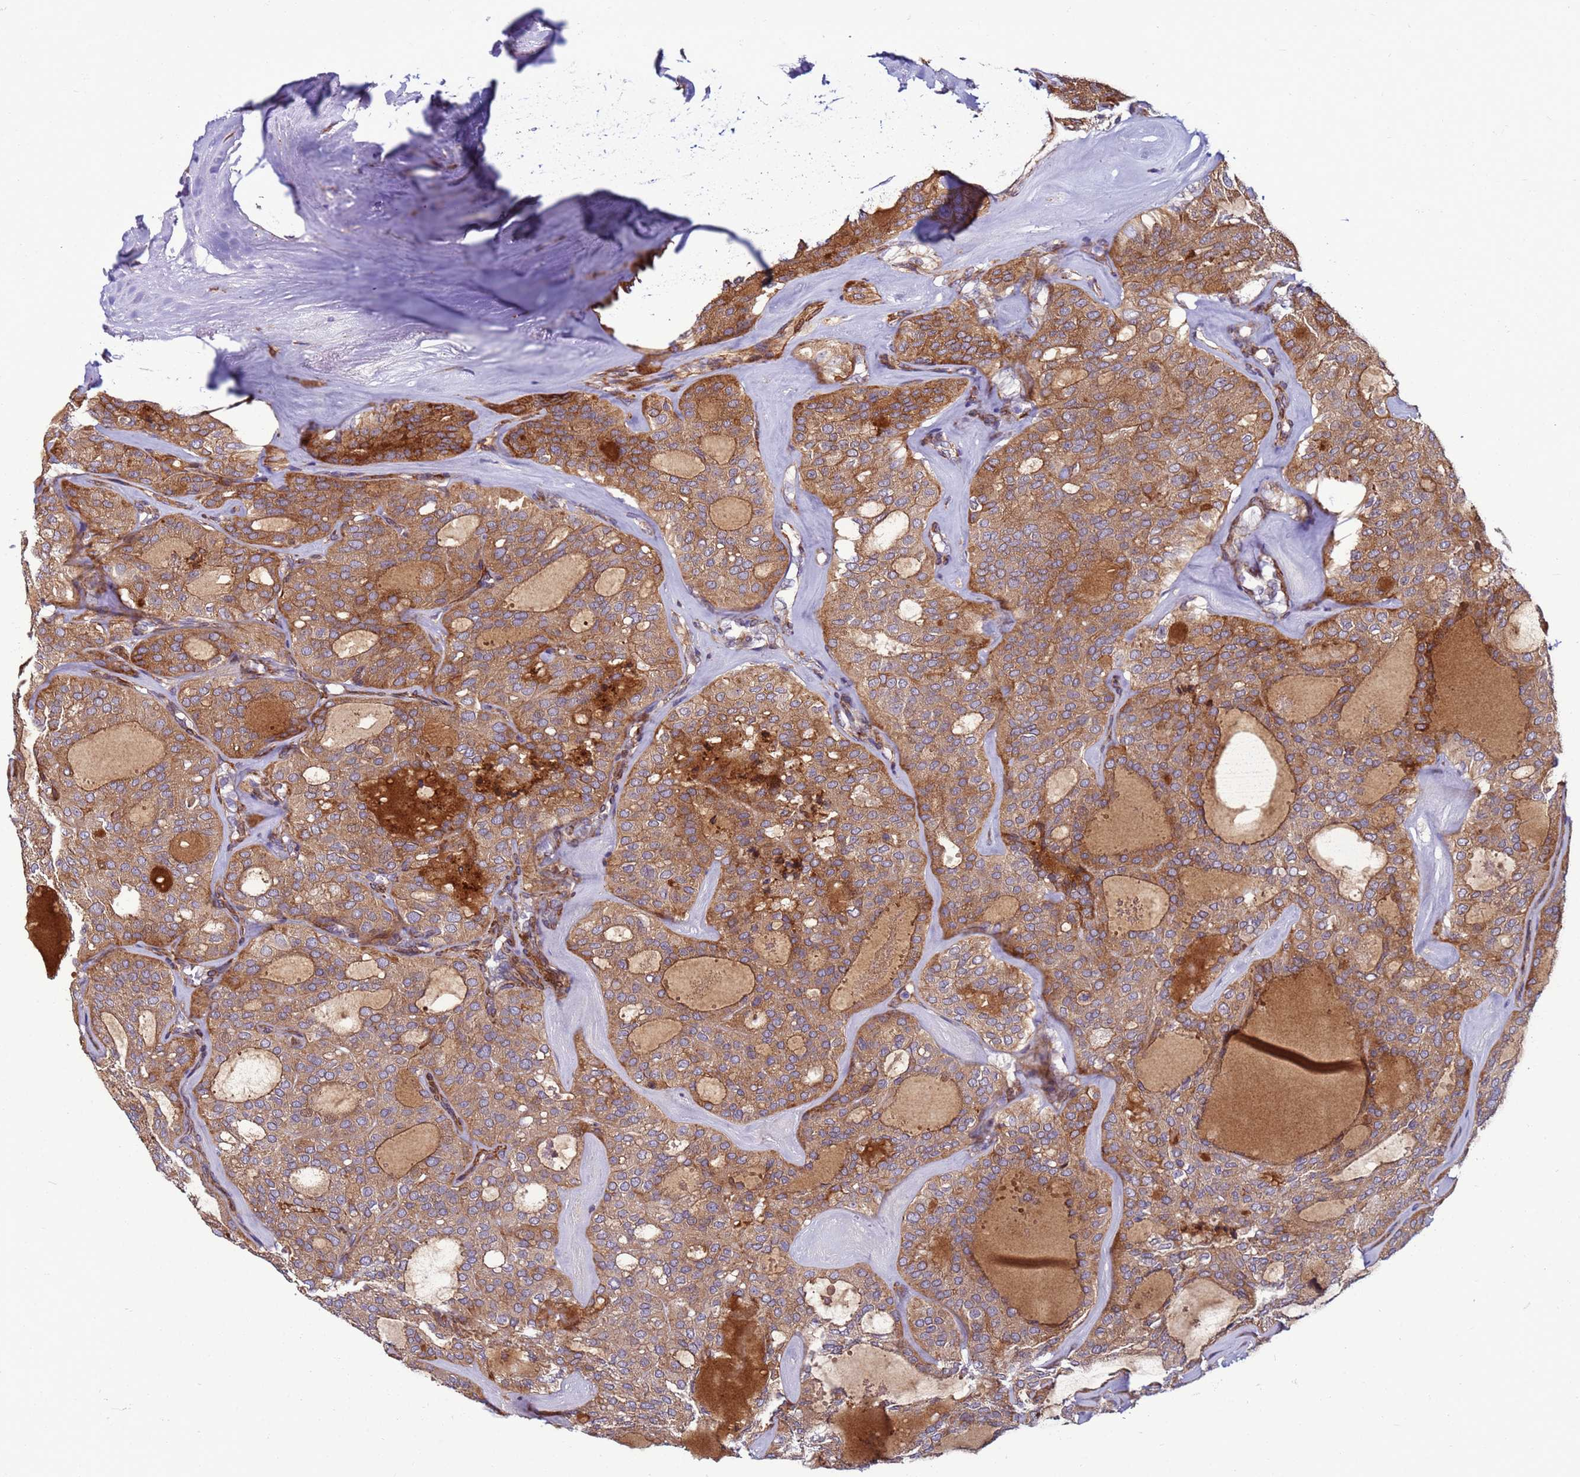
{"staining": {"intensity": "moderate", "quantity": ">75%", "location": "cytoplasmic/membranous"}, "tissue": "thyroid cancer", "cell_type": "Tumor cells", "image_type": "cancer", "snomed": [{"axis": "morphology", "description": "Follicular adenoma carcinoma, NOS"}, {"axis": "topography", "description": "Thyroid gland"}], "caption": "Moderate cytoplasmic/membranous positivity is appreciated in about >75% of tumor cells in thyroid follicular adenoma carcinoma.", "gene": "MCRIP1", "patient": {"sex": "male", "age": 75}}